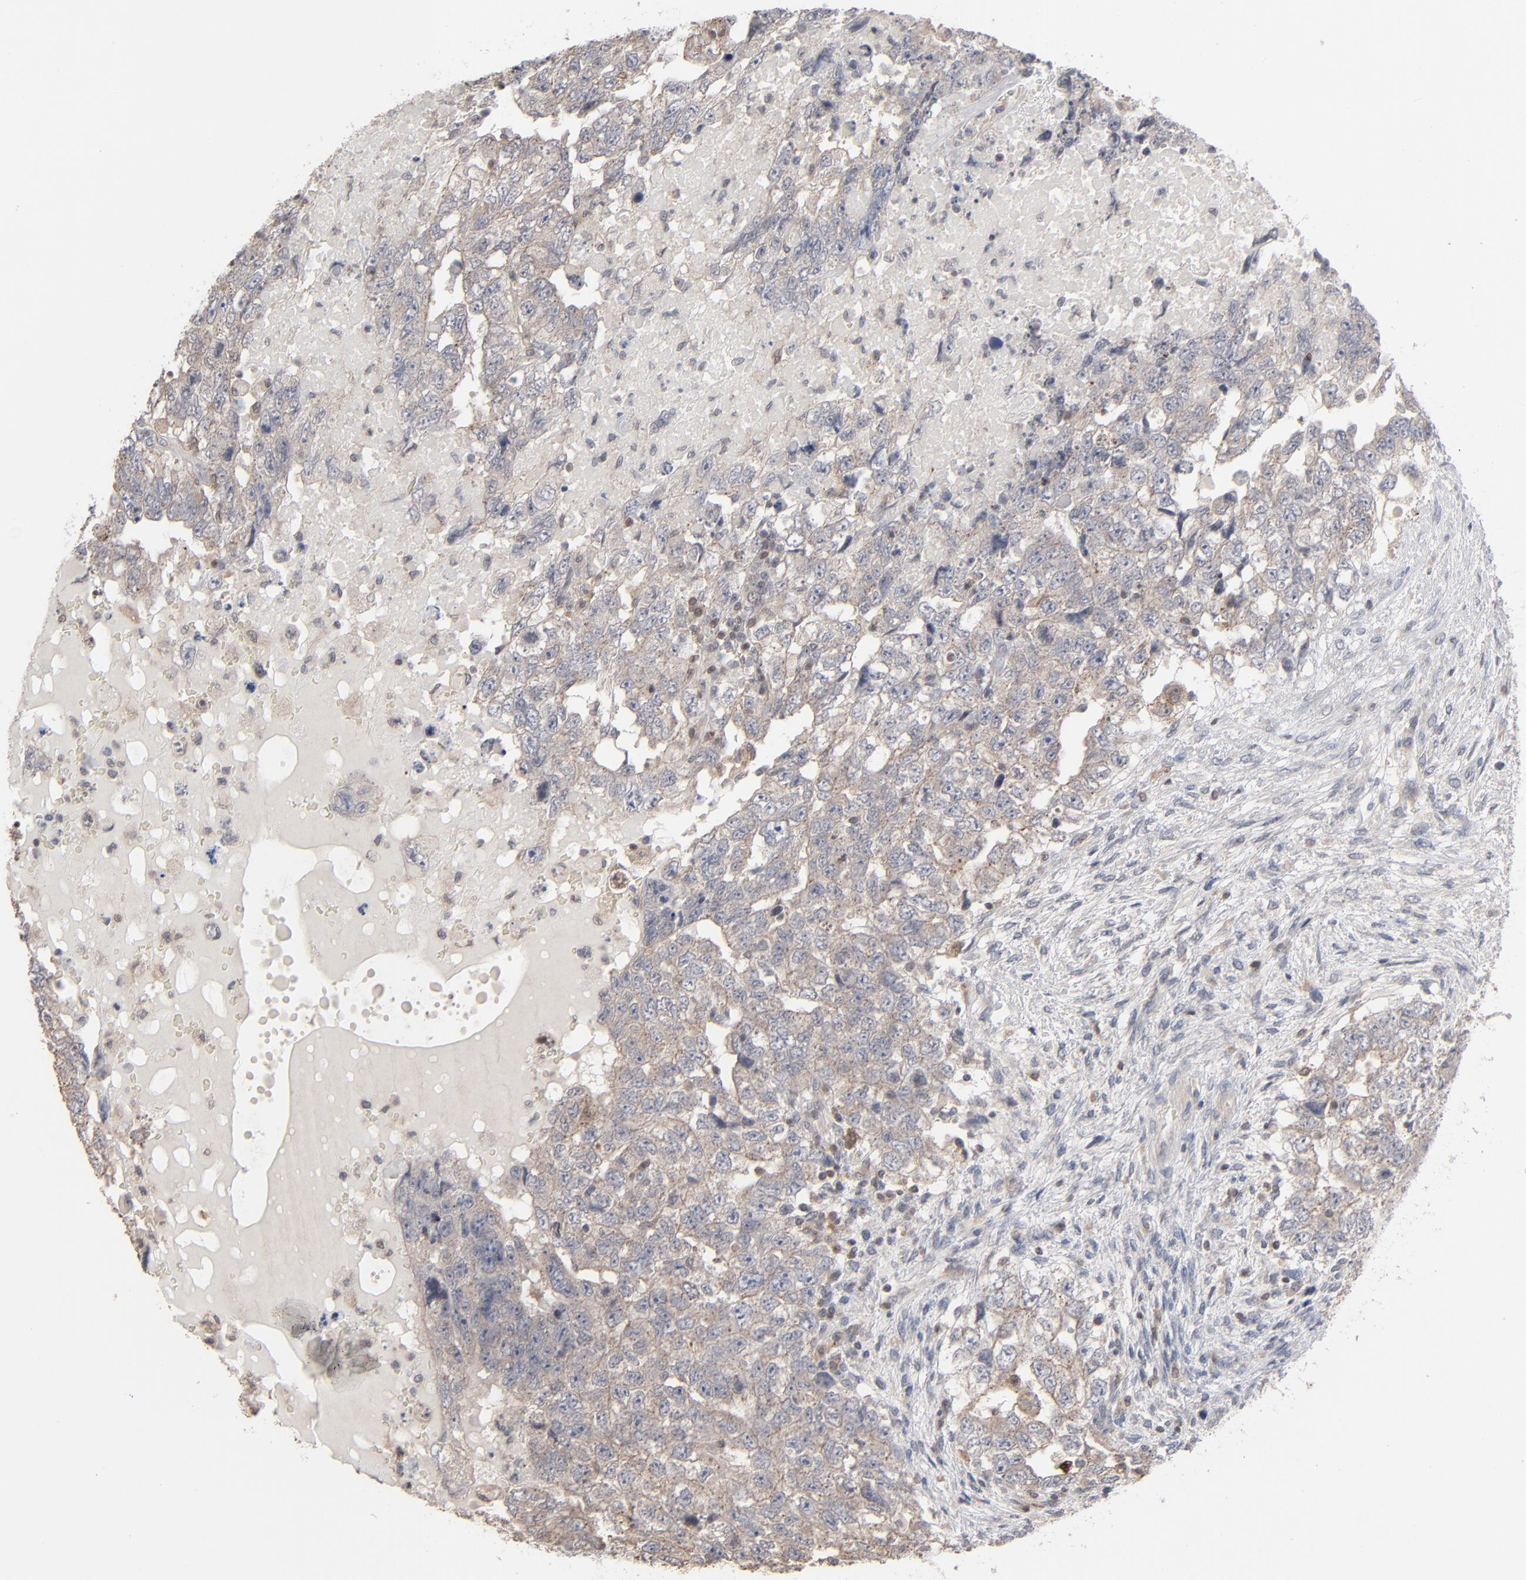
{"staining": {"intensity": "weak", "quantity": ">75%", "location": "cytoplasmic/membranous"}, "tissue": "testis cancer", "cell_type": "Tumor cells", "image_type": "cancer", "snomed": [{"axis": "morphology", "description": "Carcinoma, Embryonal, NOS"}, {"axis": "topography", "description": "Testis"}], "caption": "Testis cancer (embryonal carcinoma) was stained to show a protein in brown. There is low levels of weak cytoplasmic/membranous expression in approximately >75% of tumor cells. The staining was performed using DAB to visualize the protein expression in brown, while the nuclei were stained in blue with hematoxylin (Magnification: 20x).", "gene": "STAT4", "patient": {"sex": "male", "age": 36}}